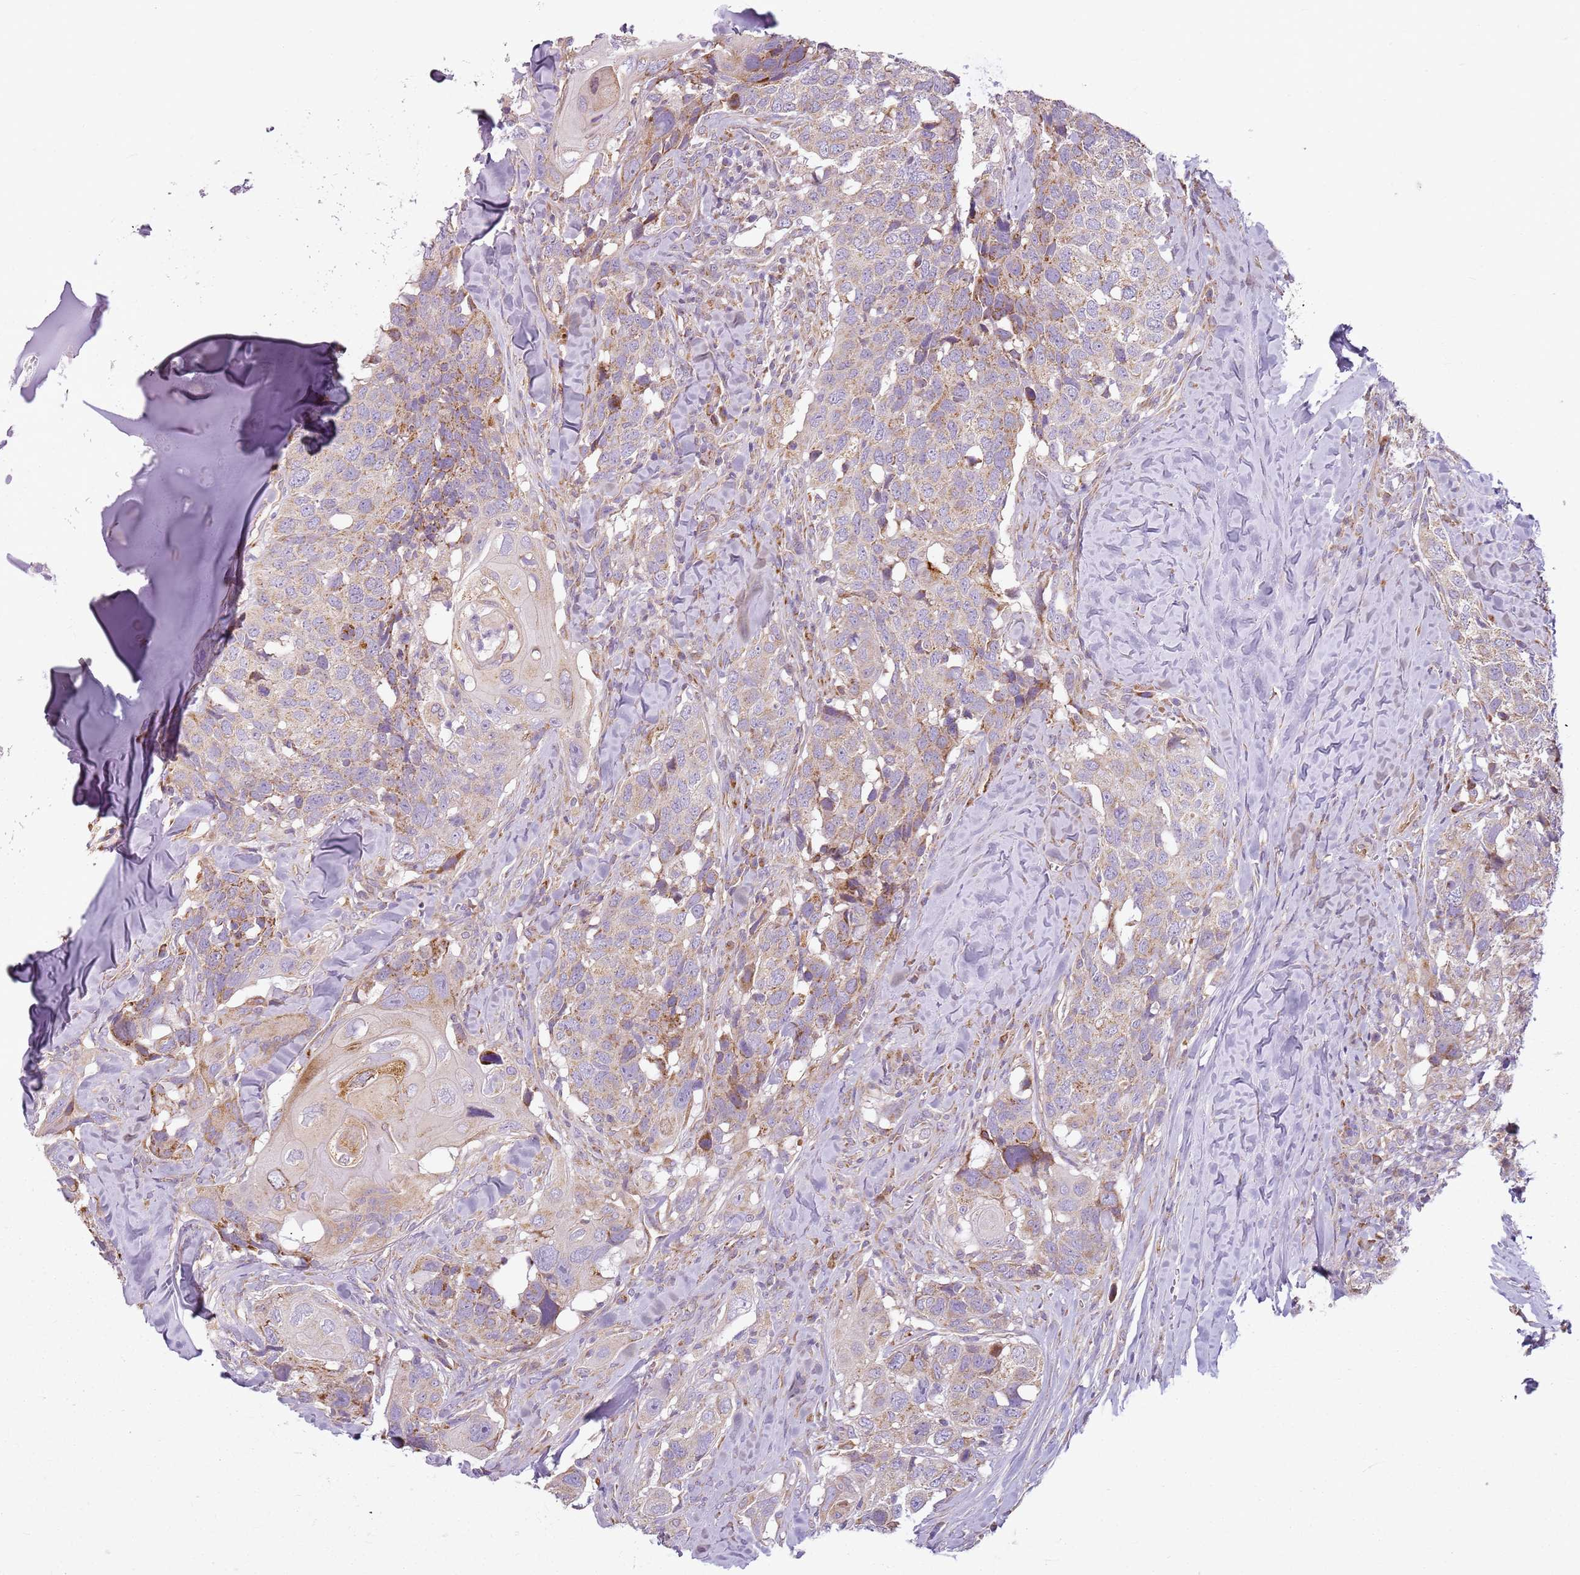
{"staining": {"intensity": "moderate", "quantity": "<25%", "location": "cytoplasmic/membranous"}, "tissue": "head and neck cancer", "cell_type": "Tumor cells", "image_type": "cancer", "snomed": [{"axis": "morphology", "description": "Normal tissue, NOS"}, {"axis": "morphology", "description": "Squamous cell carcinoma, NOS"}, {"axis": "topography", "description": "Skeletal muscle"}, {"axis": "topography", "description": "Vascular tissue"}, {"axis": "topography", "description": "Peripheral nerve tissue"}, {"axis": "topography", "description": "Head-Neck"}], "caption": "A micrograph of head and neck cancer (squamous cell carcinoma) stained for a protein demonstrates moderate cytoplasmic/membranous brown staining in tumor cells.", "gene": "TMEM200C", "patient": {"sex": "male", "age": 66}}